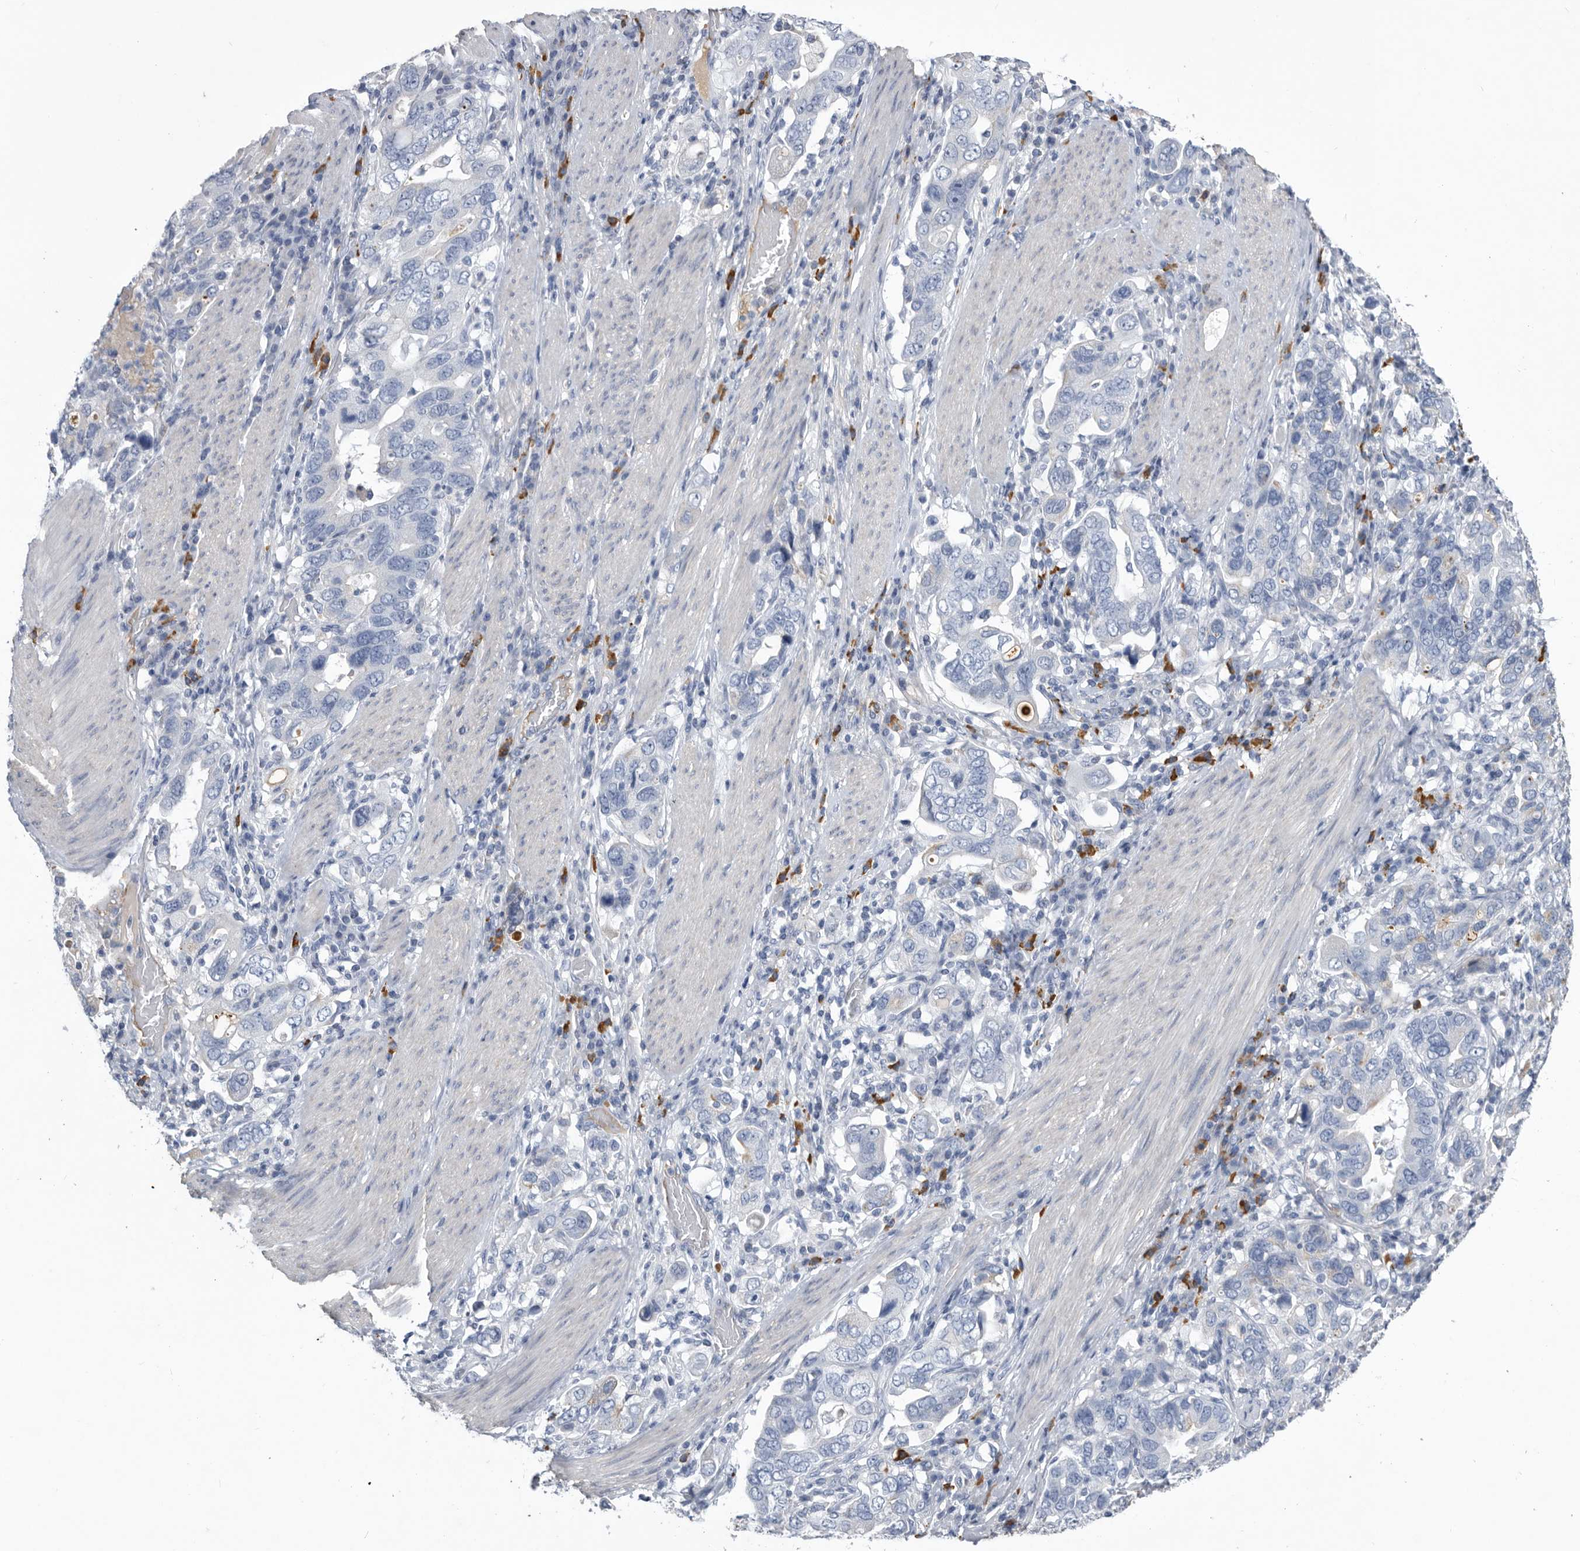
{"staining": {"intensity": "negative", "quantity": "none", "location": "none"}, "tissue": "stomach cancer", "cell_type": "Tumor cells", "image_type": "cancer", "snomed": [{"axis": "morphology", "description": "Adenocarcinoma, NOS"}, {"axis": "topography", "description": "Stomach, upper"}], "caption": "Tumor cells show no significant staining in adenocarcinoma (stomach).", "gene": "BTBD6", "patient": {"sex": "male", "age": 62}}